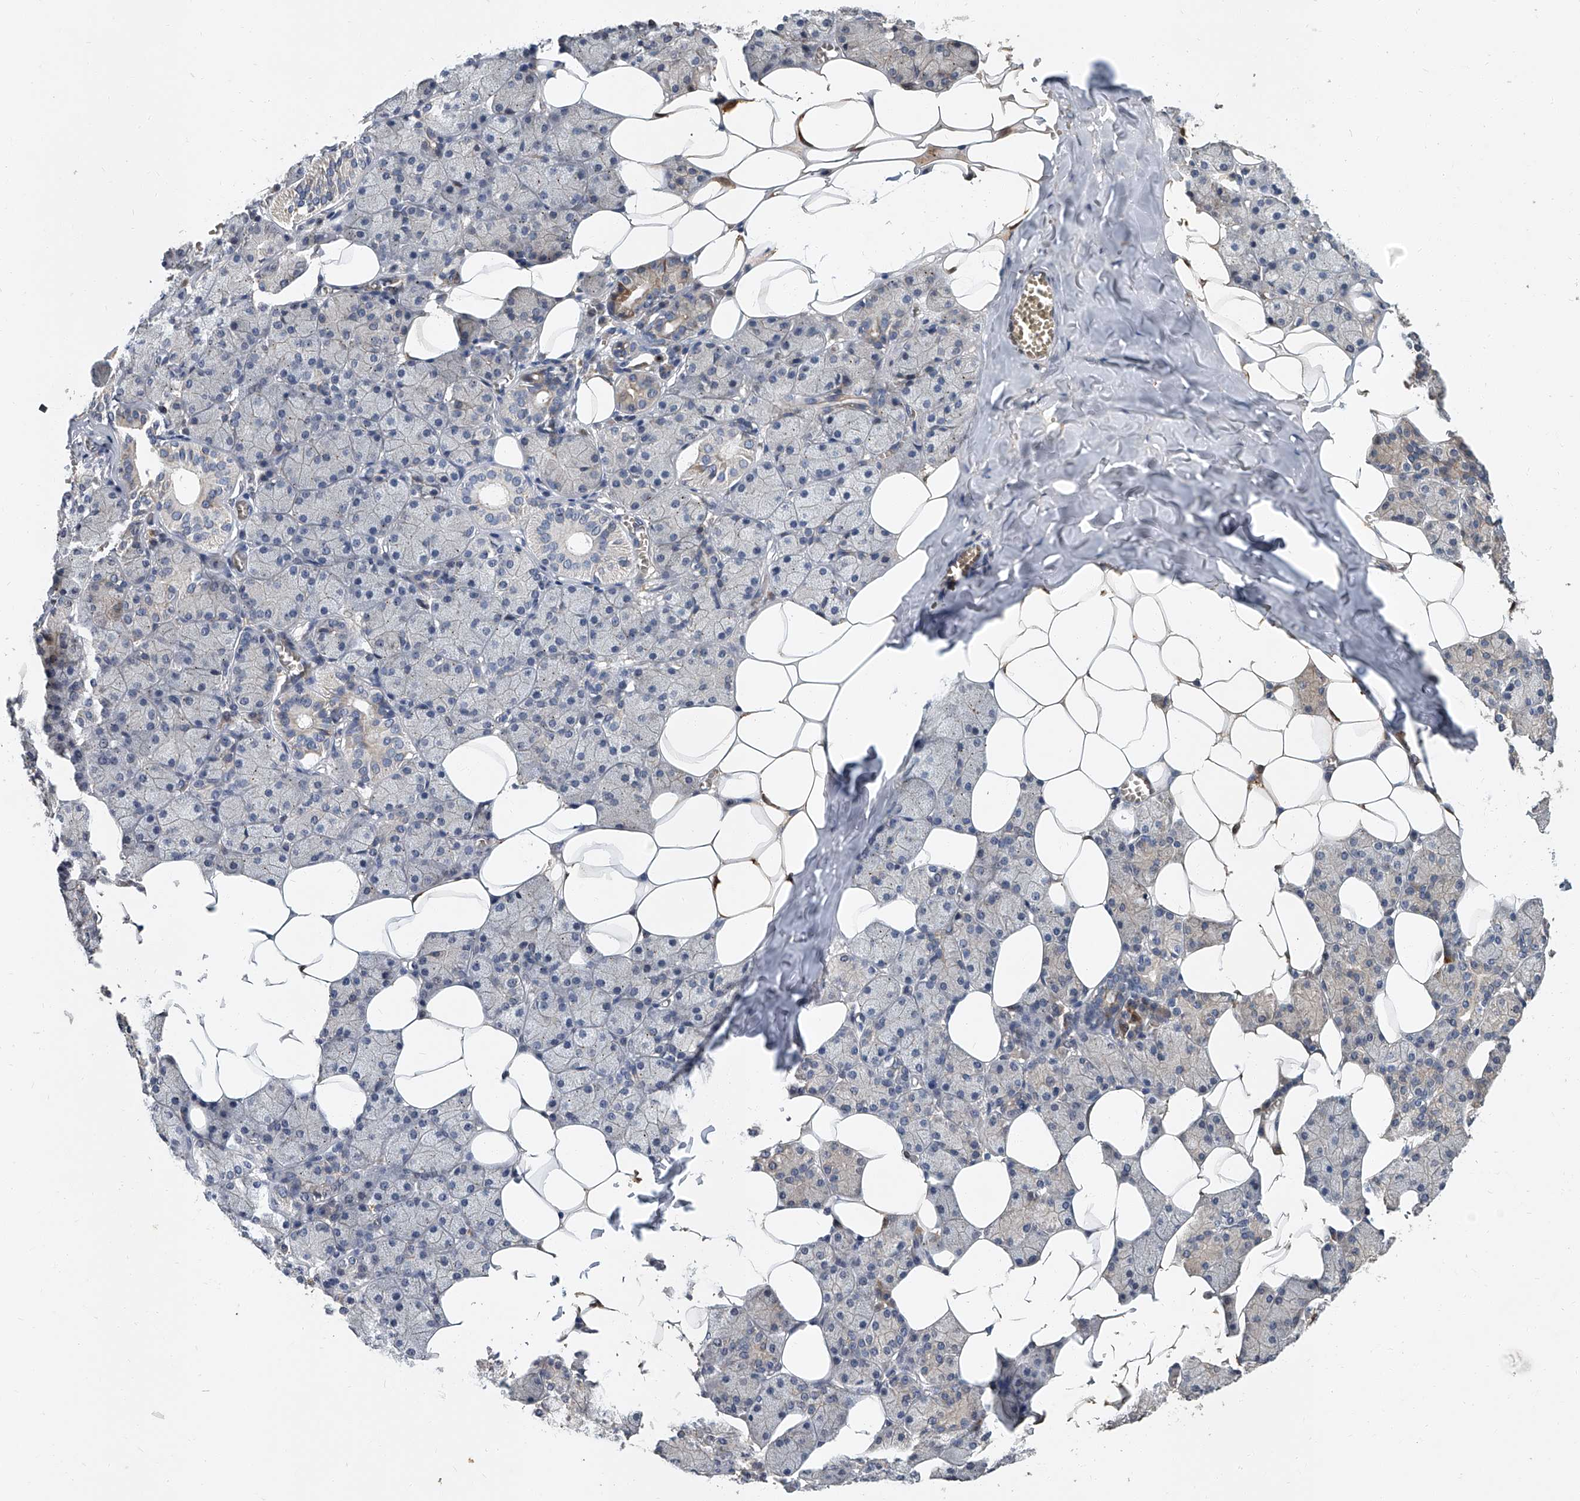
{"staining": {"intensity": "strong", "quantity": "<25%", "location": "cytoplasmic/membranous"}, "tissue": "salivary gland", "cell_type": "Glandular cells", "image_type": "normal", "snomed": [{"axis": "morphology", "description": "Normal tissue, NOS"}, {"axis": "topography", "description": "Salivary gland"}], "caption": "A photomicrograph showing strong cytoplasmic/membranous staining in approximately <25% of glandular cells in benign salivary gland, as visualized by brown immunohistochemical staining.", "gene": "JAG2", "patient": {"sex": "female", "age": 33}}